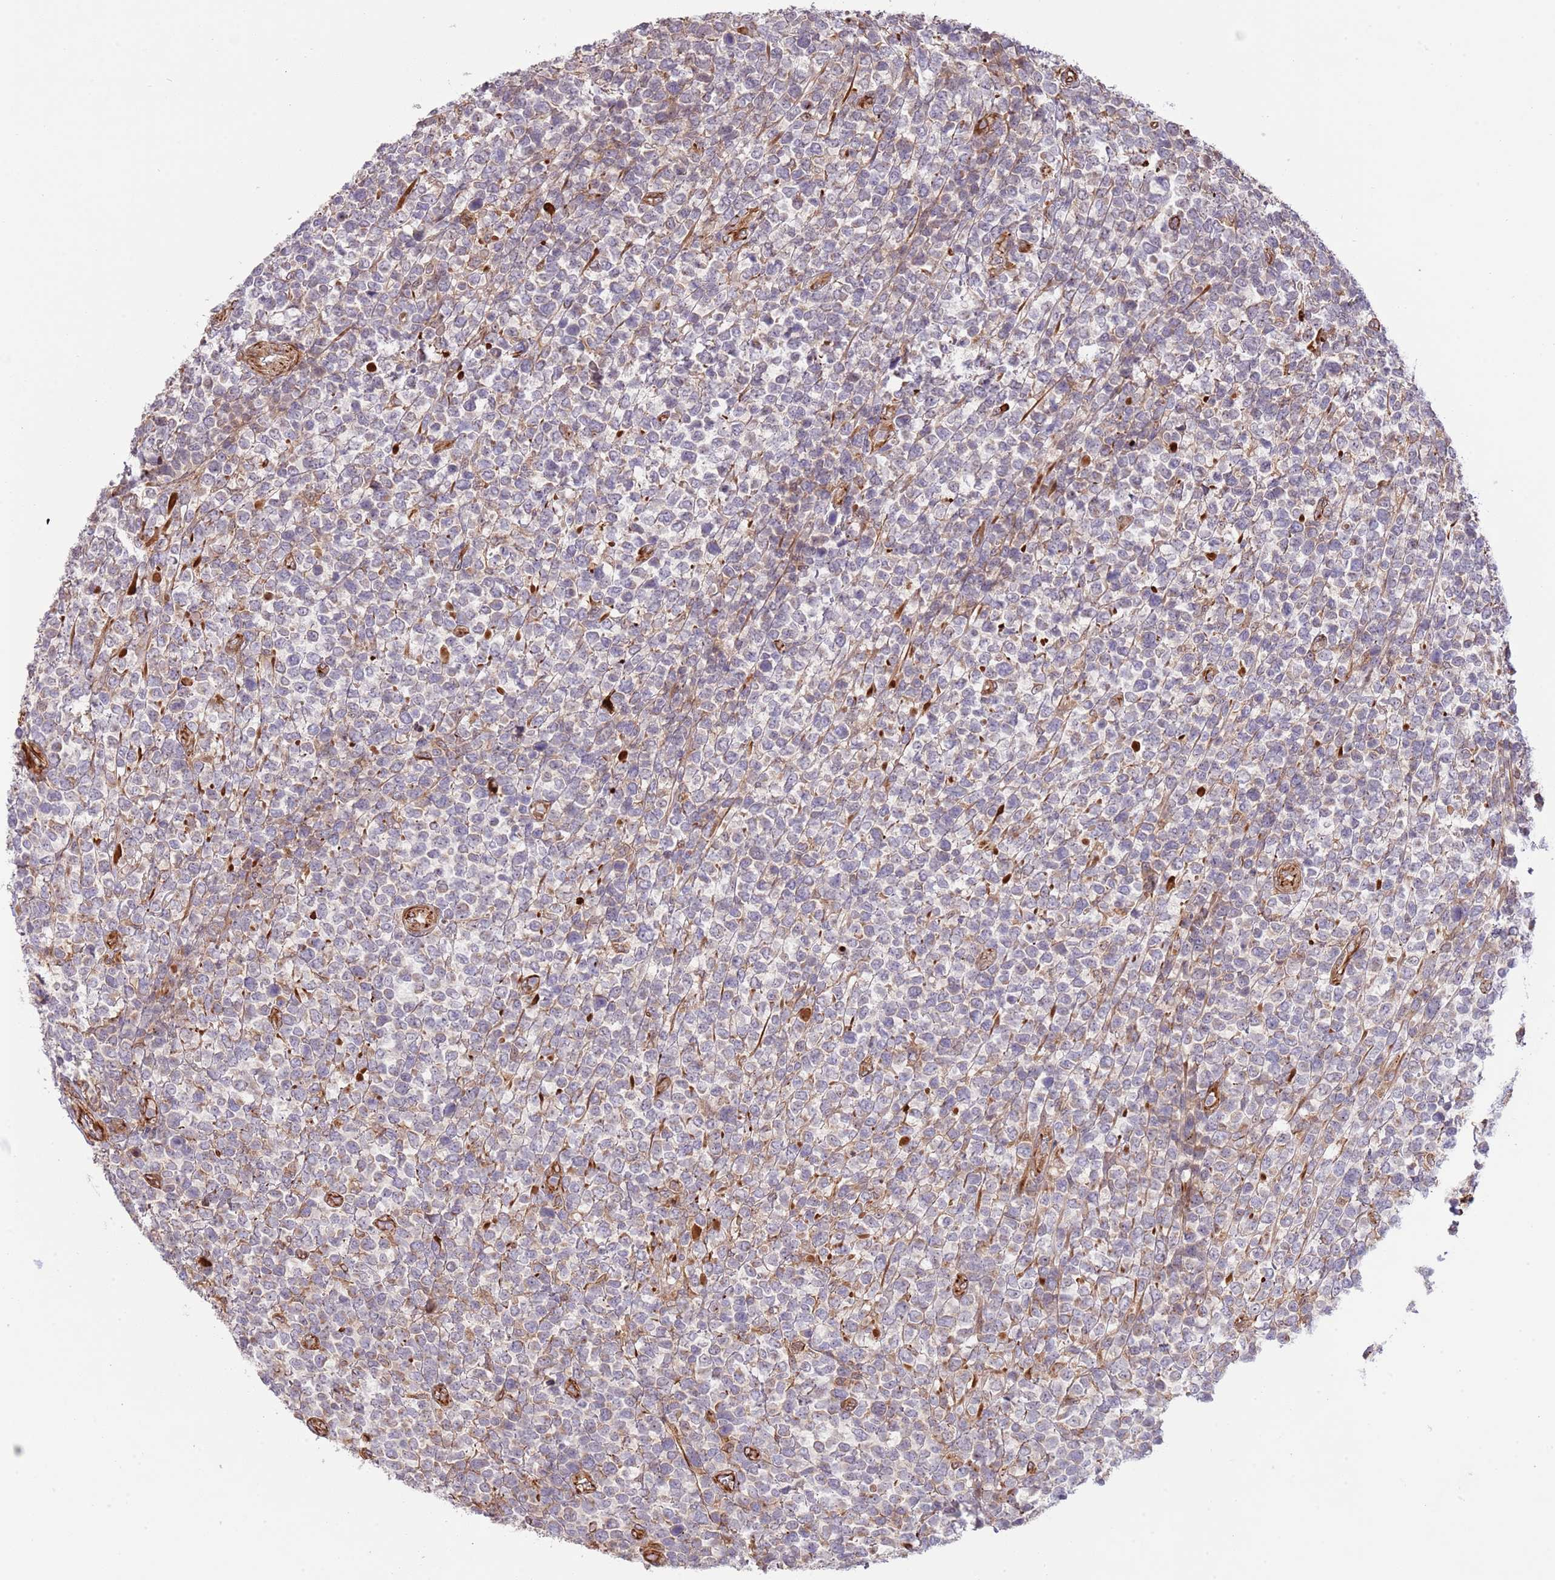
{"staining": {"intensity": "negative", "quantity": "none", "location": "none"}, "tissue": "lymphoma", "cell_type": "Tumor cells", "image_type": "cancer", "snomed": [{"axis": "morphology", "description": "Malignant lymphoma, non-Hodgkin's type, High grade"}, {"axis": "topography", "description": "Soft tissue"}], "caption": "Immunohistochemical staining of high-grade malignant lymphoma, non-Hodgkin's type shows no significant positivity in tumor cells.", "gene": "NEK3", "patient": {"sex": "female", "age": 56}}